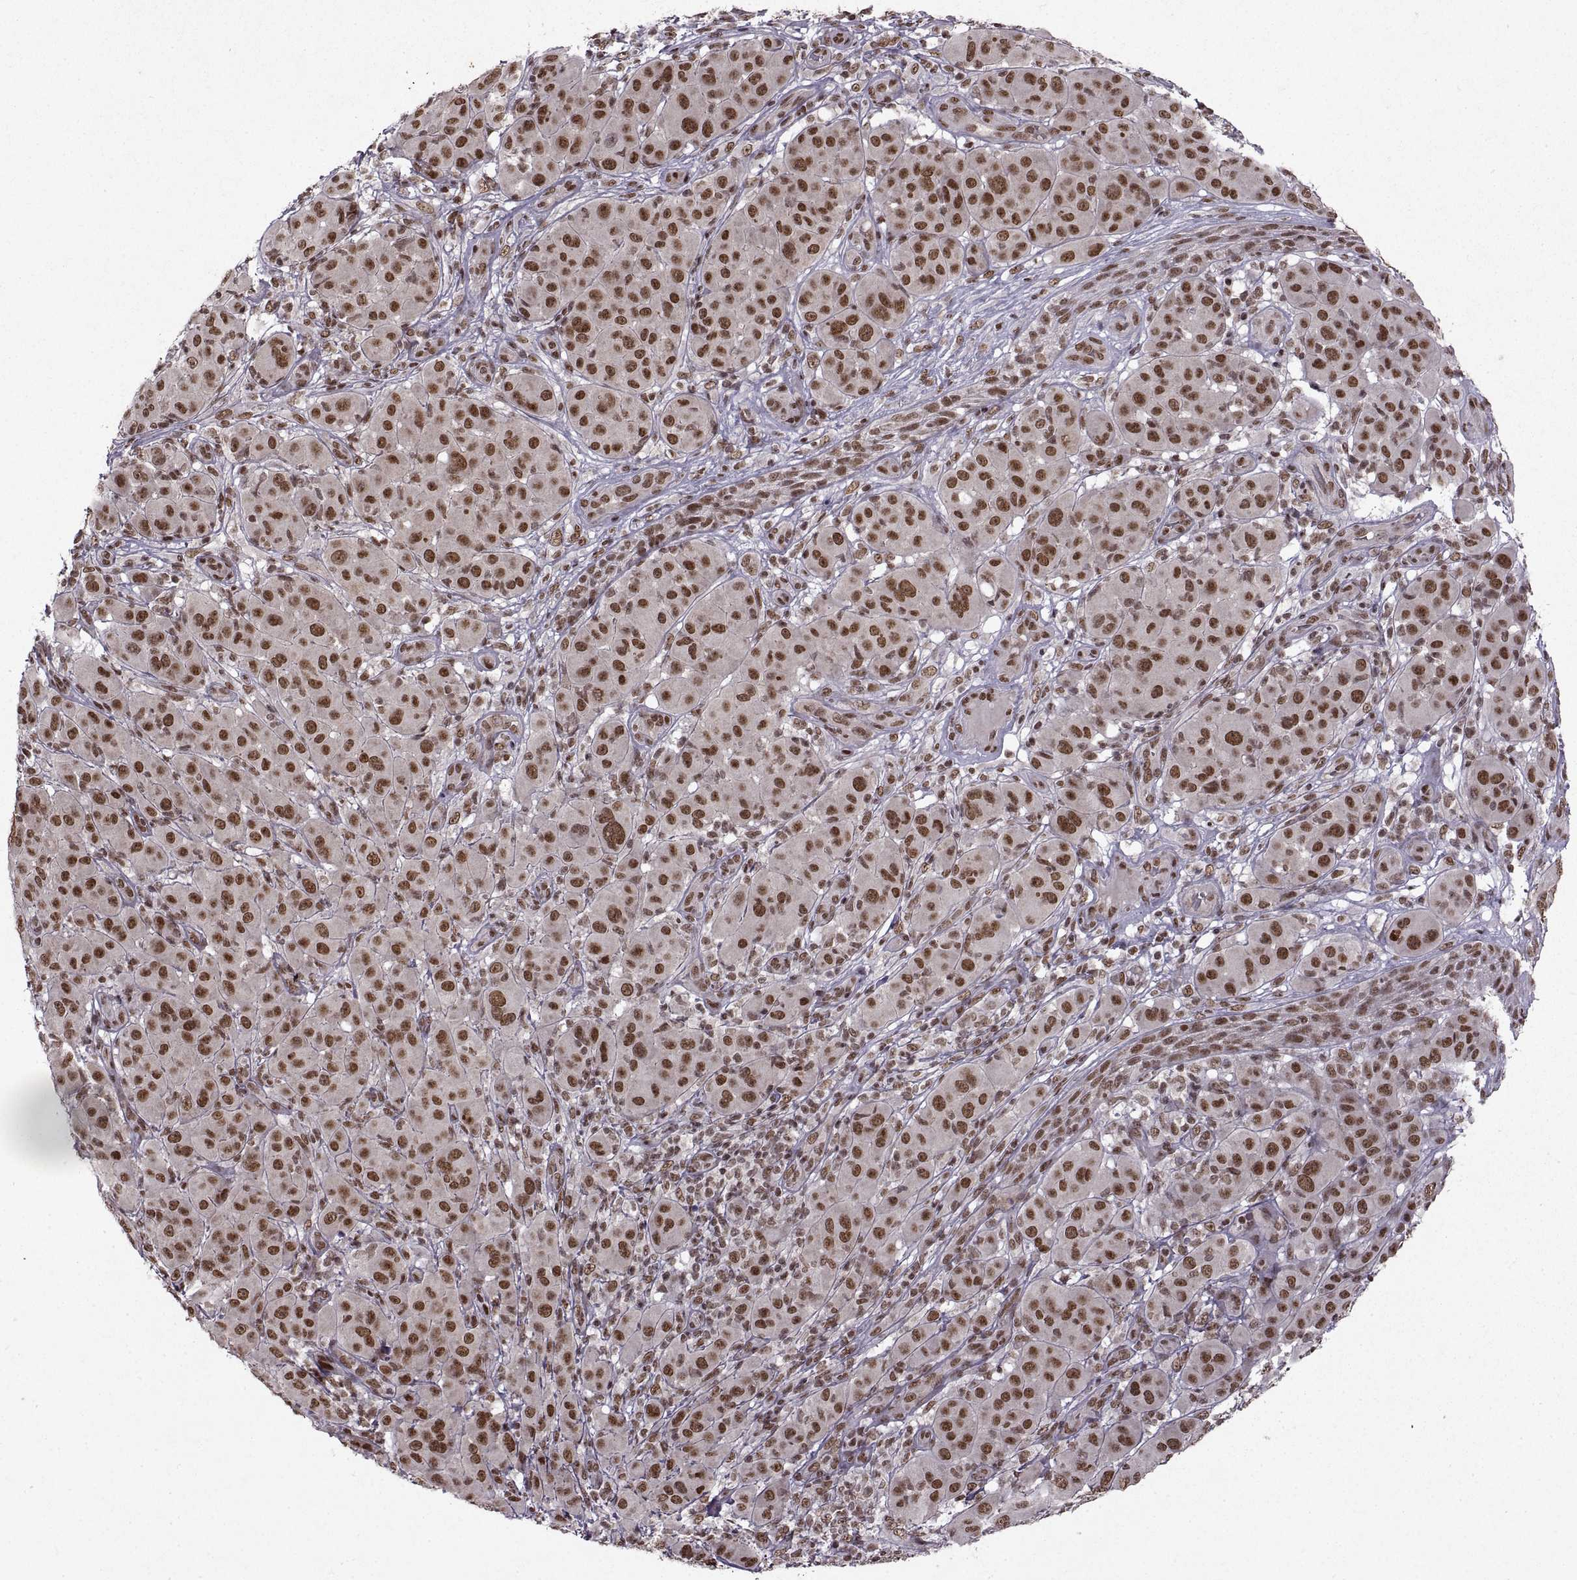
{"staining": {"intensity": "strong", "quantity": ">75%", "location": "nuclear"}, "tissue": "melanoma", "cell_type": "Tumor cells", "image_type": "cancer", "snomed": [{"axis": "morphology", "description": "Malignant melanoma, NOS"}, {"axis": "topography", "description": "Skin"}], "caption": "Approximately >75% of tumor cells in human melanoma display strong nuclear protein positivity as visualized by brown immunohistochemical staining.", "gene": "MT1E", "patient": {"sex": "female", "age": 87}}